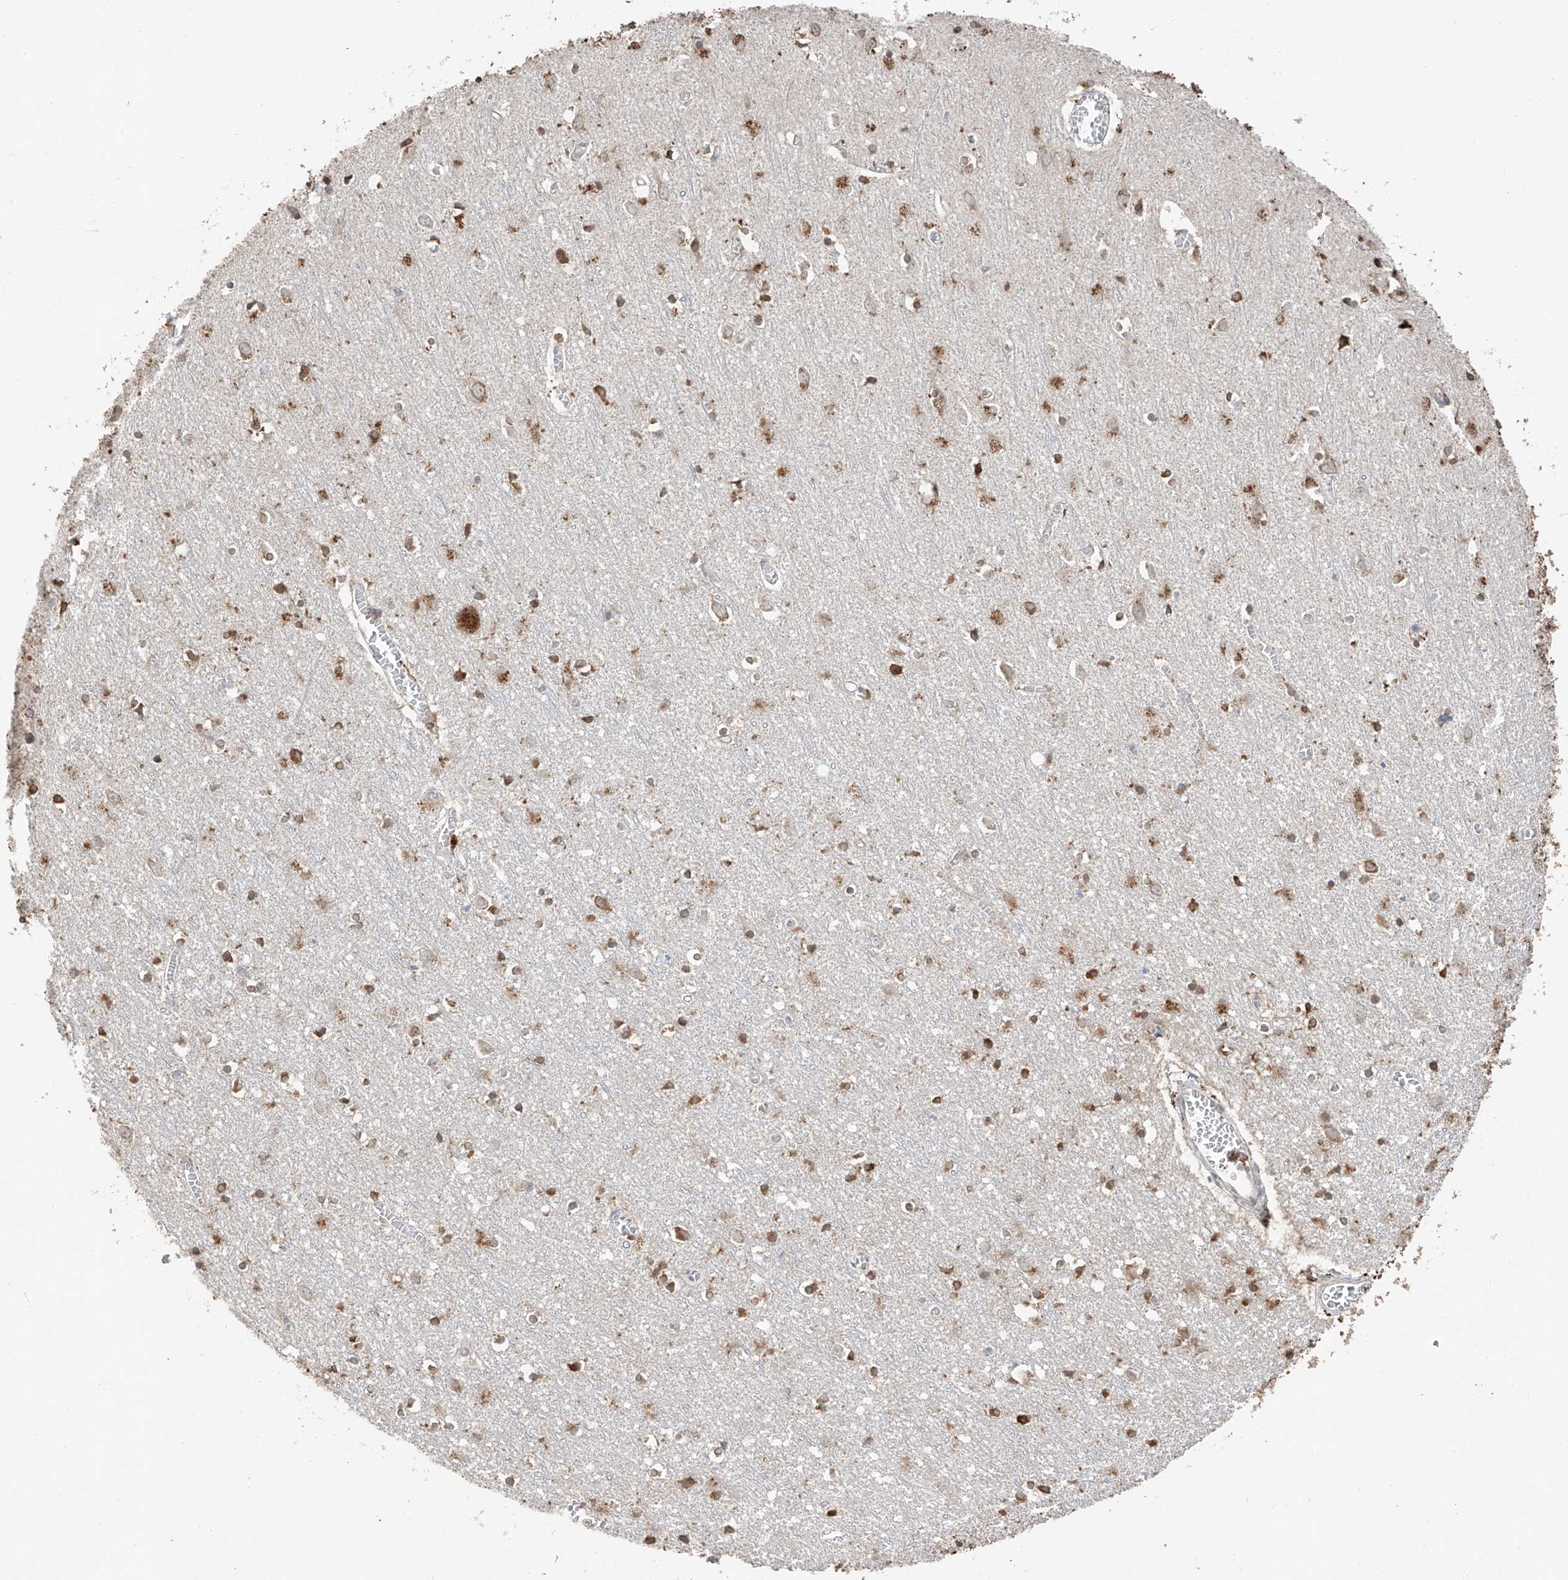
{"staining": {"intensity": "moderate", "quantity": "<25%", "location": "cytoplasmic/membranous"}, "tissue": "cerebral cortex", "cell_type": "Endothelial cells", "image_type": "normal", "snomed": [{"axis": "morphology", "description": "Normal tissue, NOS"}, {"axis": "topography", "description": "Cerebral cortex"}], "caption": "This is a photomicrograph of IHC staining of normal cerebral cortex, which shows moderate positivity in the cytoplasmic/membranous of endothelial cells.", "gene": "COLGALT2", "patient": {"sex": "female", "age": 64}}